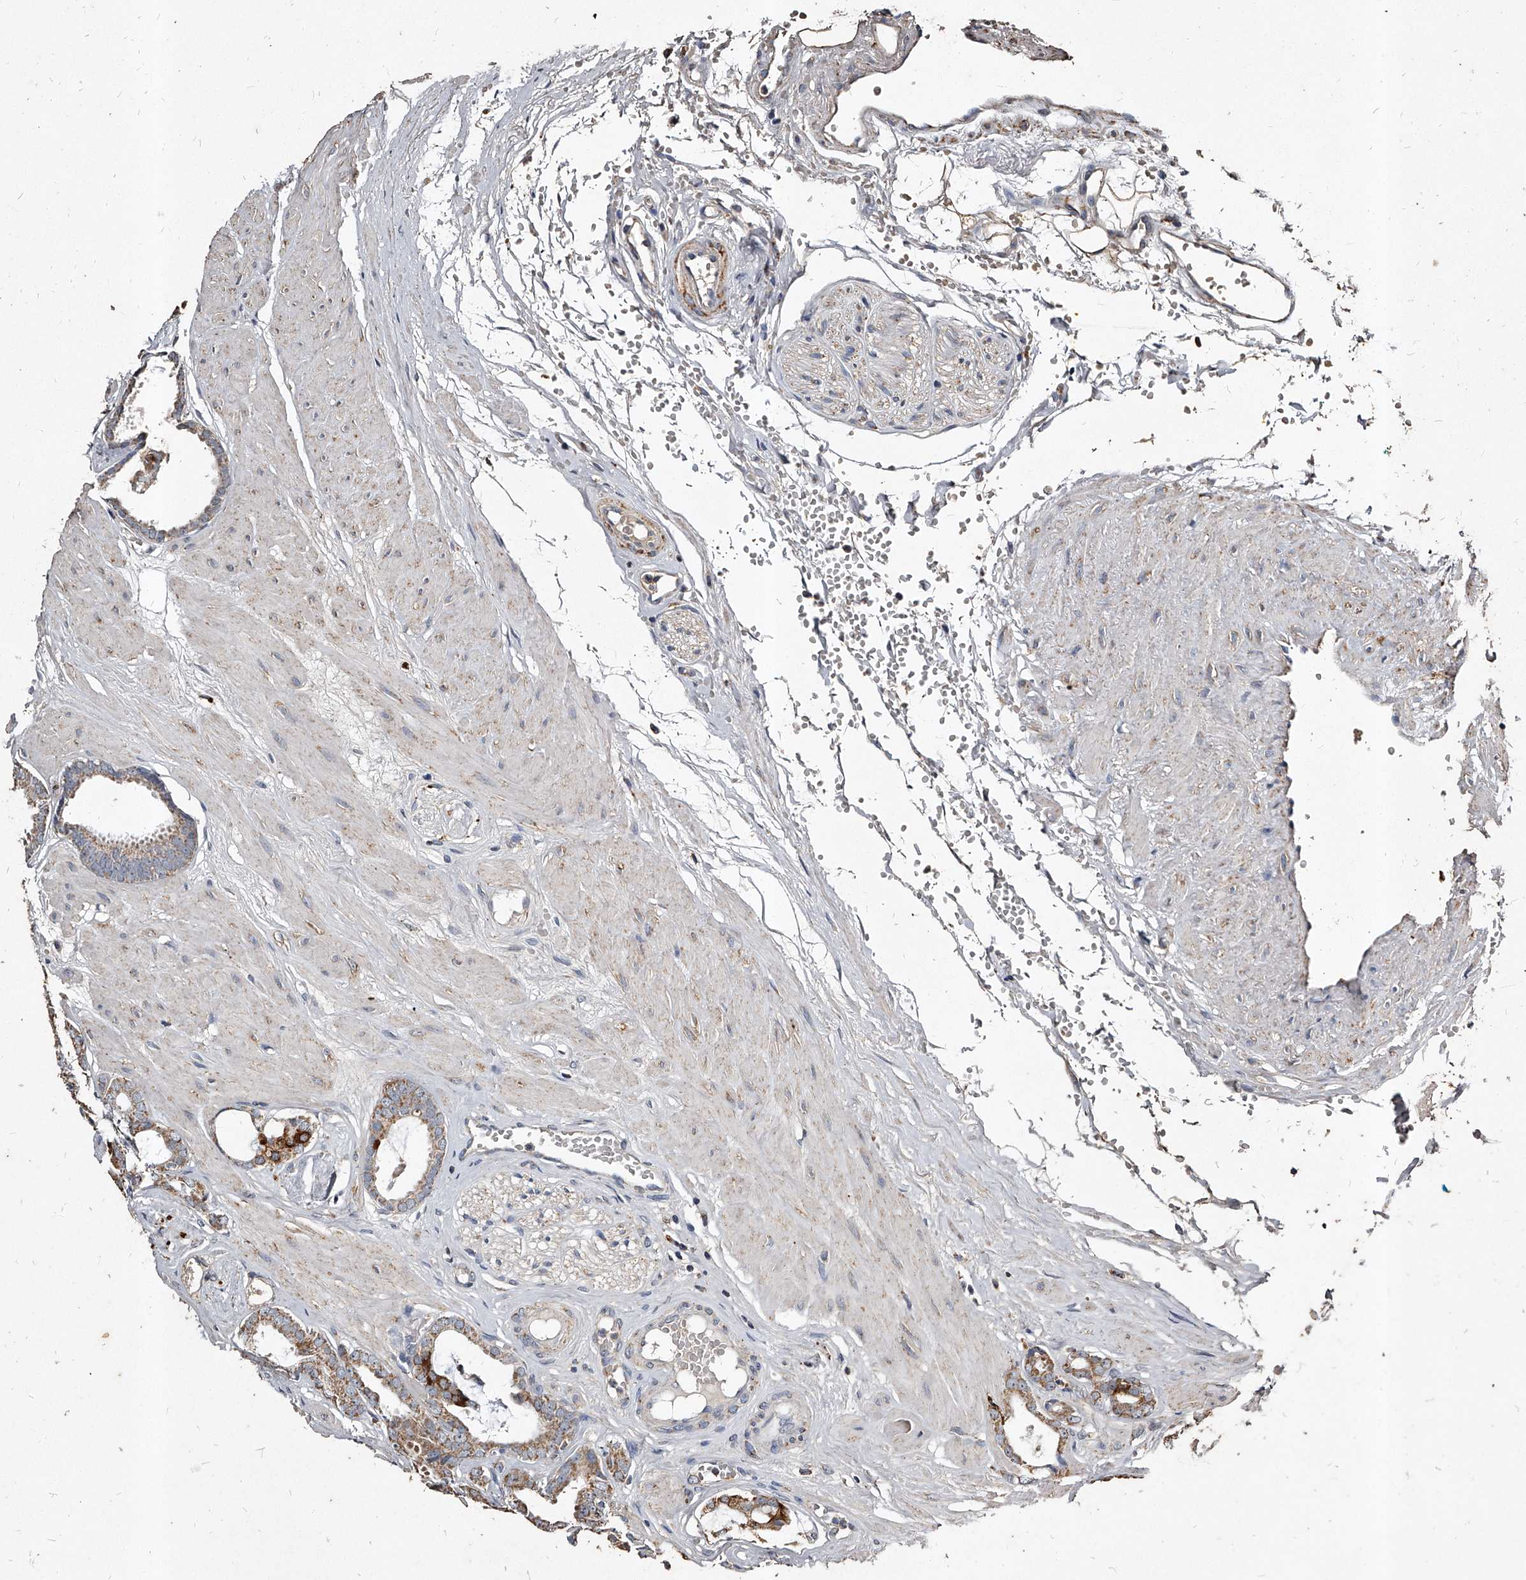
{"staining": {"intensity": "moderate", "quantity": "<25%", "location": "cytoplasmic/membranous"}, "tissue": "prostate cancer", "cell_type": "Tumor cells", "image_type": "cancer", "snomed": [{"axis": "morphology", "description": "Adenocarcinoma, Low grade"}, {"axis": "topography", "description": "Prostate"}], "caption": "Immunohistochemical staining of human low-grade adenocarcinoma (prostate) exhibits low levels of moderate cytoplasmic/membranous expression in approximately <25% of tumor cells.", "gene": "GPR183", "patient": {"sex": "male", "age": 53}}